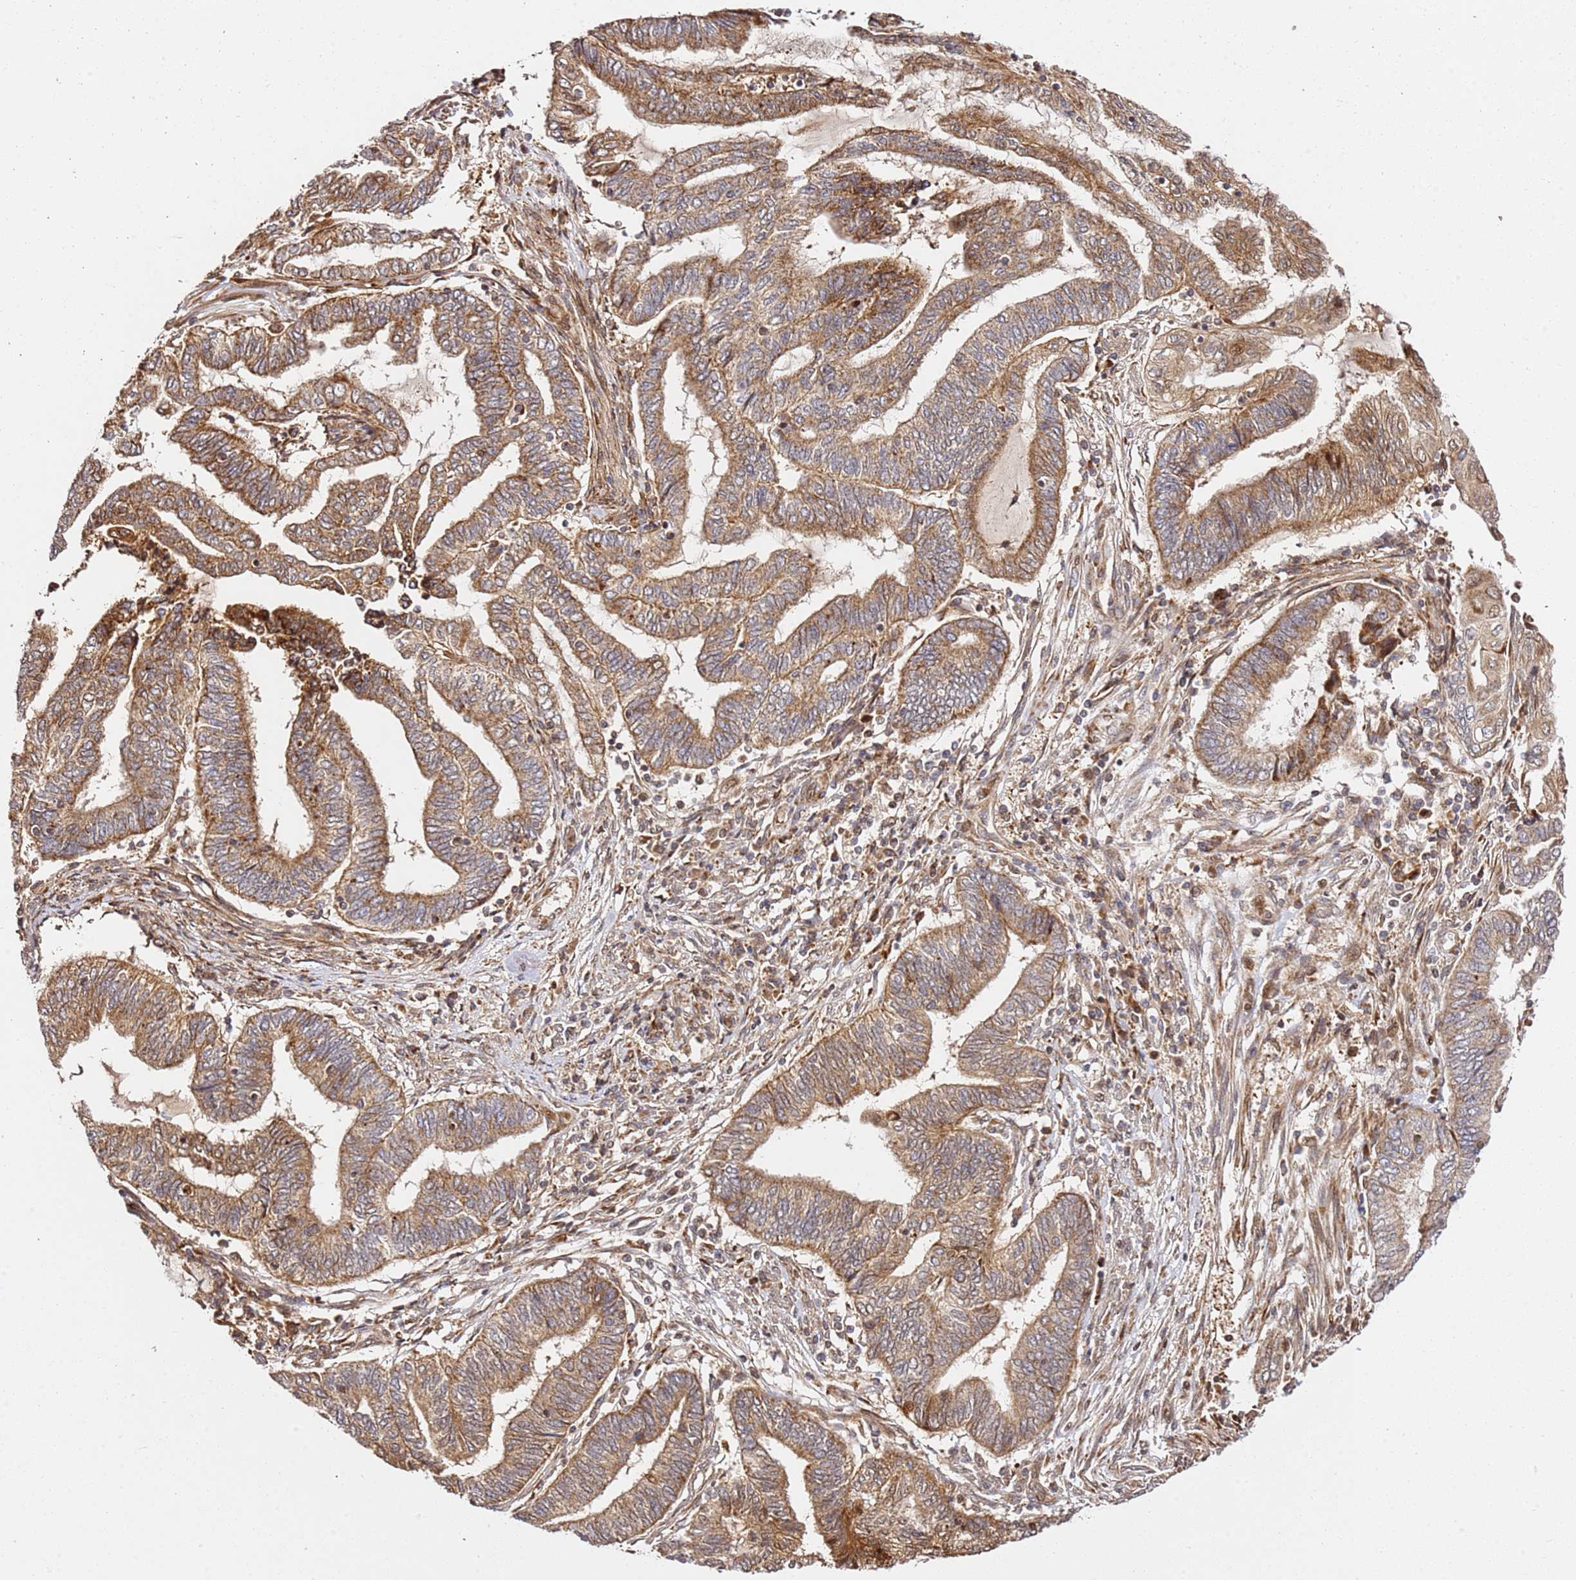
{"staining": {"intensity": "moderate", "quantity": ">75%", "location": "cytoplasmic/membranous"}, "tissue": "endometrial cancer", "cell_type": "Tumor cells", "image_type": "cancer", "snomed": [{"axis": "morphology", "description": "Adenocarcinoma, NOS"}, {"axis": "topography", "description": "Uterus"}, {"axis": "topography", "description": "Endometrium"}], "caption": "Immunohistochemical staining of endometrial cancer reveals medium levels of moderate cytoplasmic/membranous protein positivity in approximately >75% of tumor cells.", "gene": "SMOX", "patient": {"sex": "female", "age": 70}}